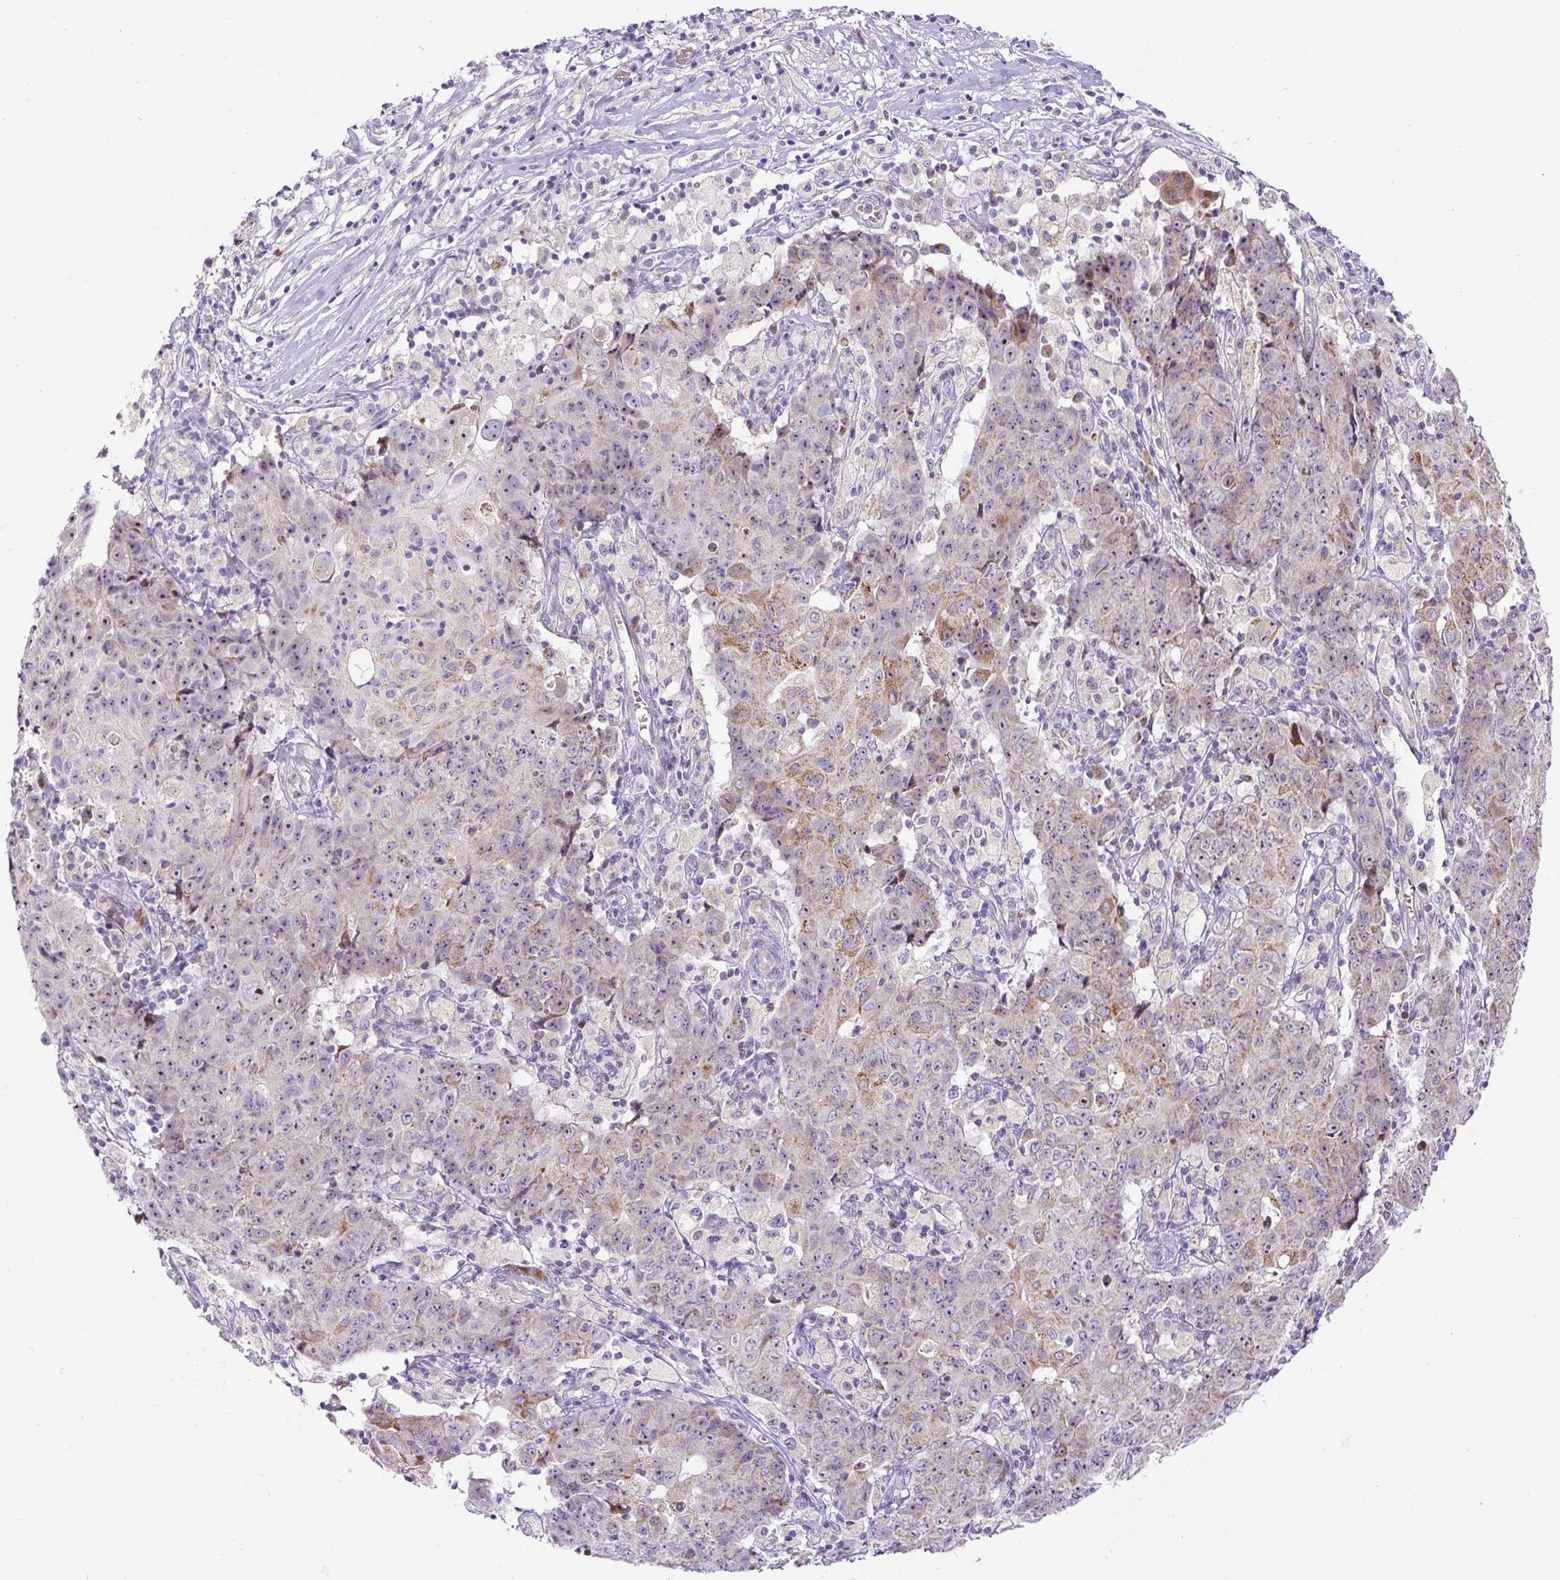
{"staining": {"intensity": "moderate", "quantity": "25%-75%", "location": "cytoplasmic/membranous,nuclear"}, "tissue": "ovarian cancer", "cell_type": "Tumor cells", "image_type": "cancer", "snomed": [{"axis": "morphology", "description": "Carcinoma, endometroid"}, {"axis": "topography", "description": "Ovary"}], "caption": "A high-resolution photomicrograph shows IHC staining of ovarian cancer, which shows moderate cytoplasmic/membranous and nuclear staining in about 25%-75% of tumor cells. The protein of interest is shown in brown color, while the nuclei are stained blue.", "gene": "ZNF596", "patient": {"sex": "female", "age": 42}}